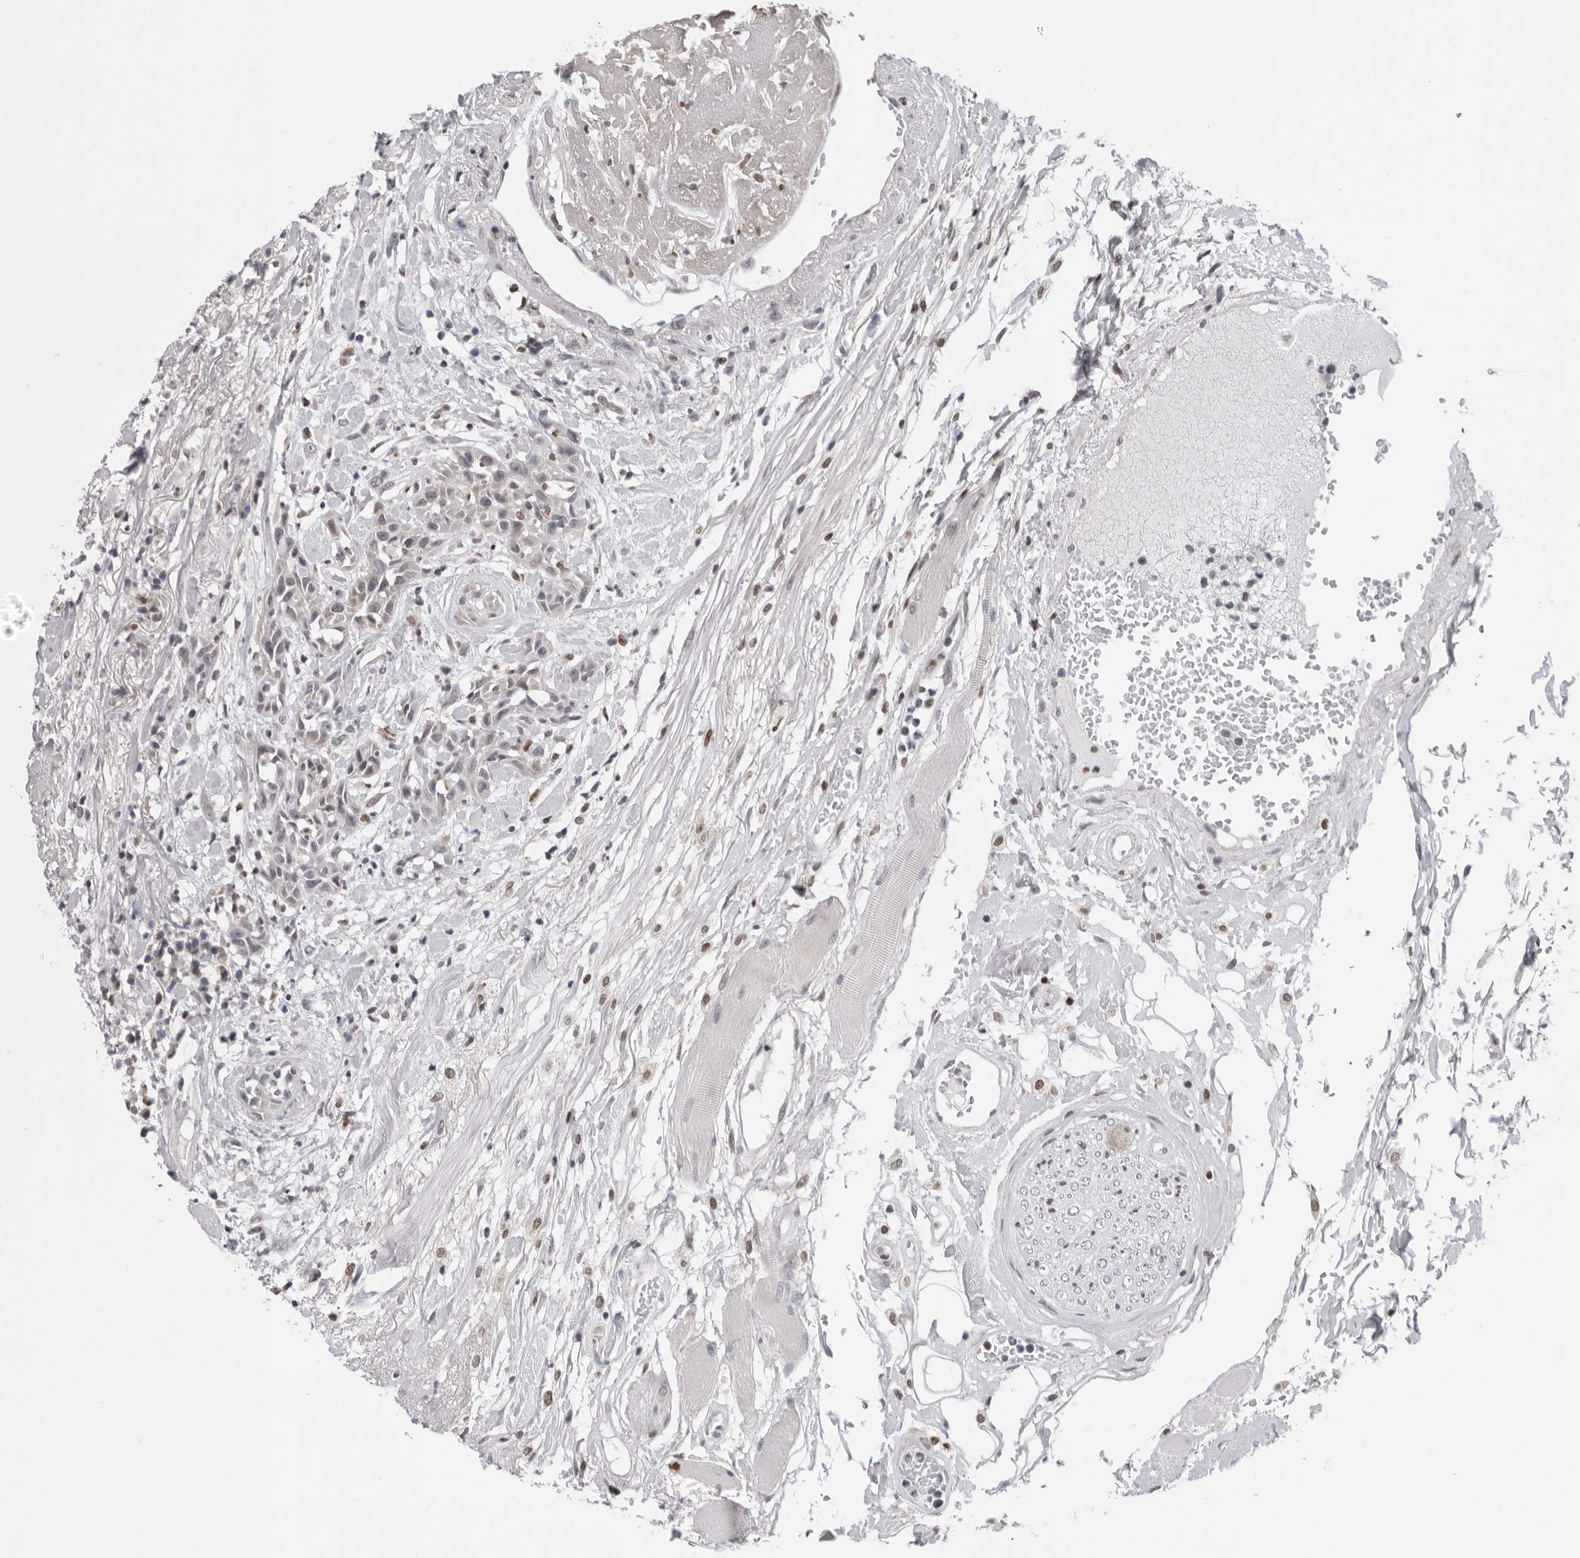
{"staining": {"intensity": "negative", "quantity": "none", "location": "none"}, "tissue": "head and neck cancer", "cell_type": "Tumor cells", "image_type": "cancer", "snomed": [{"axis": "morphology", "description": "Normal tissue, NOS"}, {"axis": "morphology", "description": "Squamous cell carcinoma, NOS"}, {"axis": "topography", "description": "Cartilage tissue"}, {"axis": "topography", "description": "Head-Neck"}], "caption": "Squamous cell carcinoma (head and neck) stained for a protein using IHC exhibits no positivity tumor cells.", "gene": "CPT2", "patient": {"sex": "male", "age": 62}}